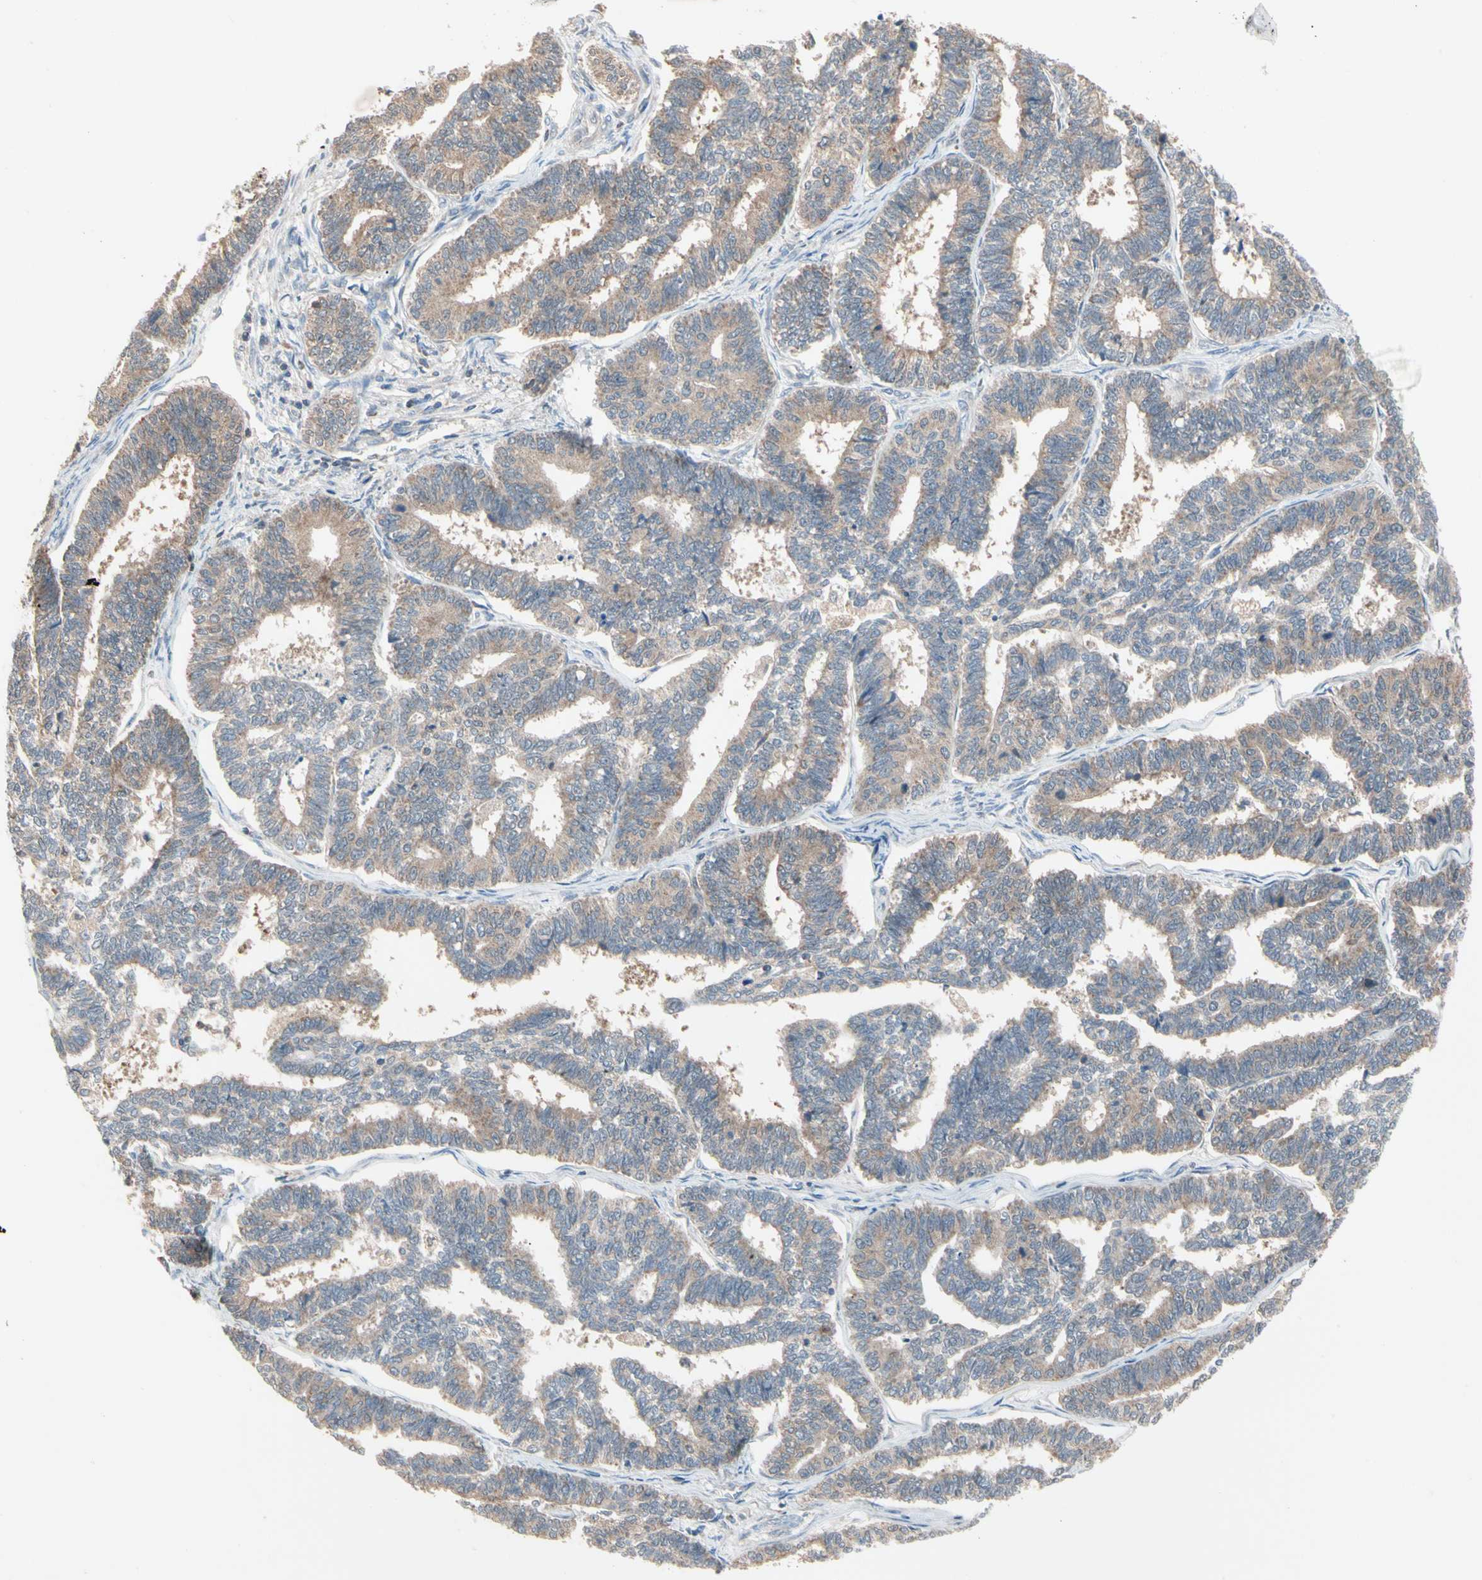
{"staining": {"intensity": "weak", "quantity": ">75%", "location": "cytoplasmic/membranous"}, "tissue": "endometrial cancer", "cell_type": "Tumor cells", "image_type": "cancer", "snomed": [{"axis": "morphology", "description": "Adenocarcinoma, NOS"}, {"axis": "topography", "description": "Endometrium"}], "caption": "A high-resolution histopathology image shows immunohistochemistry (IHC) staining of endometrial adenocarcinoma, which reveals weak cytoplasmic/membranous staining in approximately >75% of tumor cells.", "gene": "MTHFS", "patient": {"sex": "female", "age": 70}}